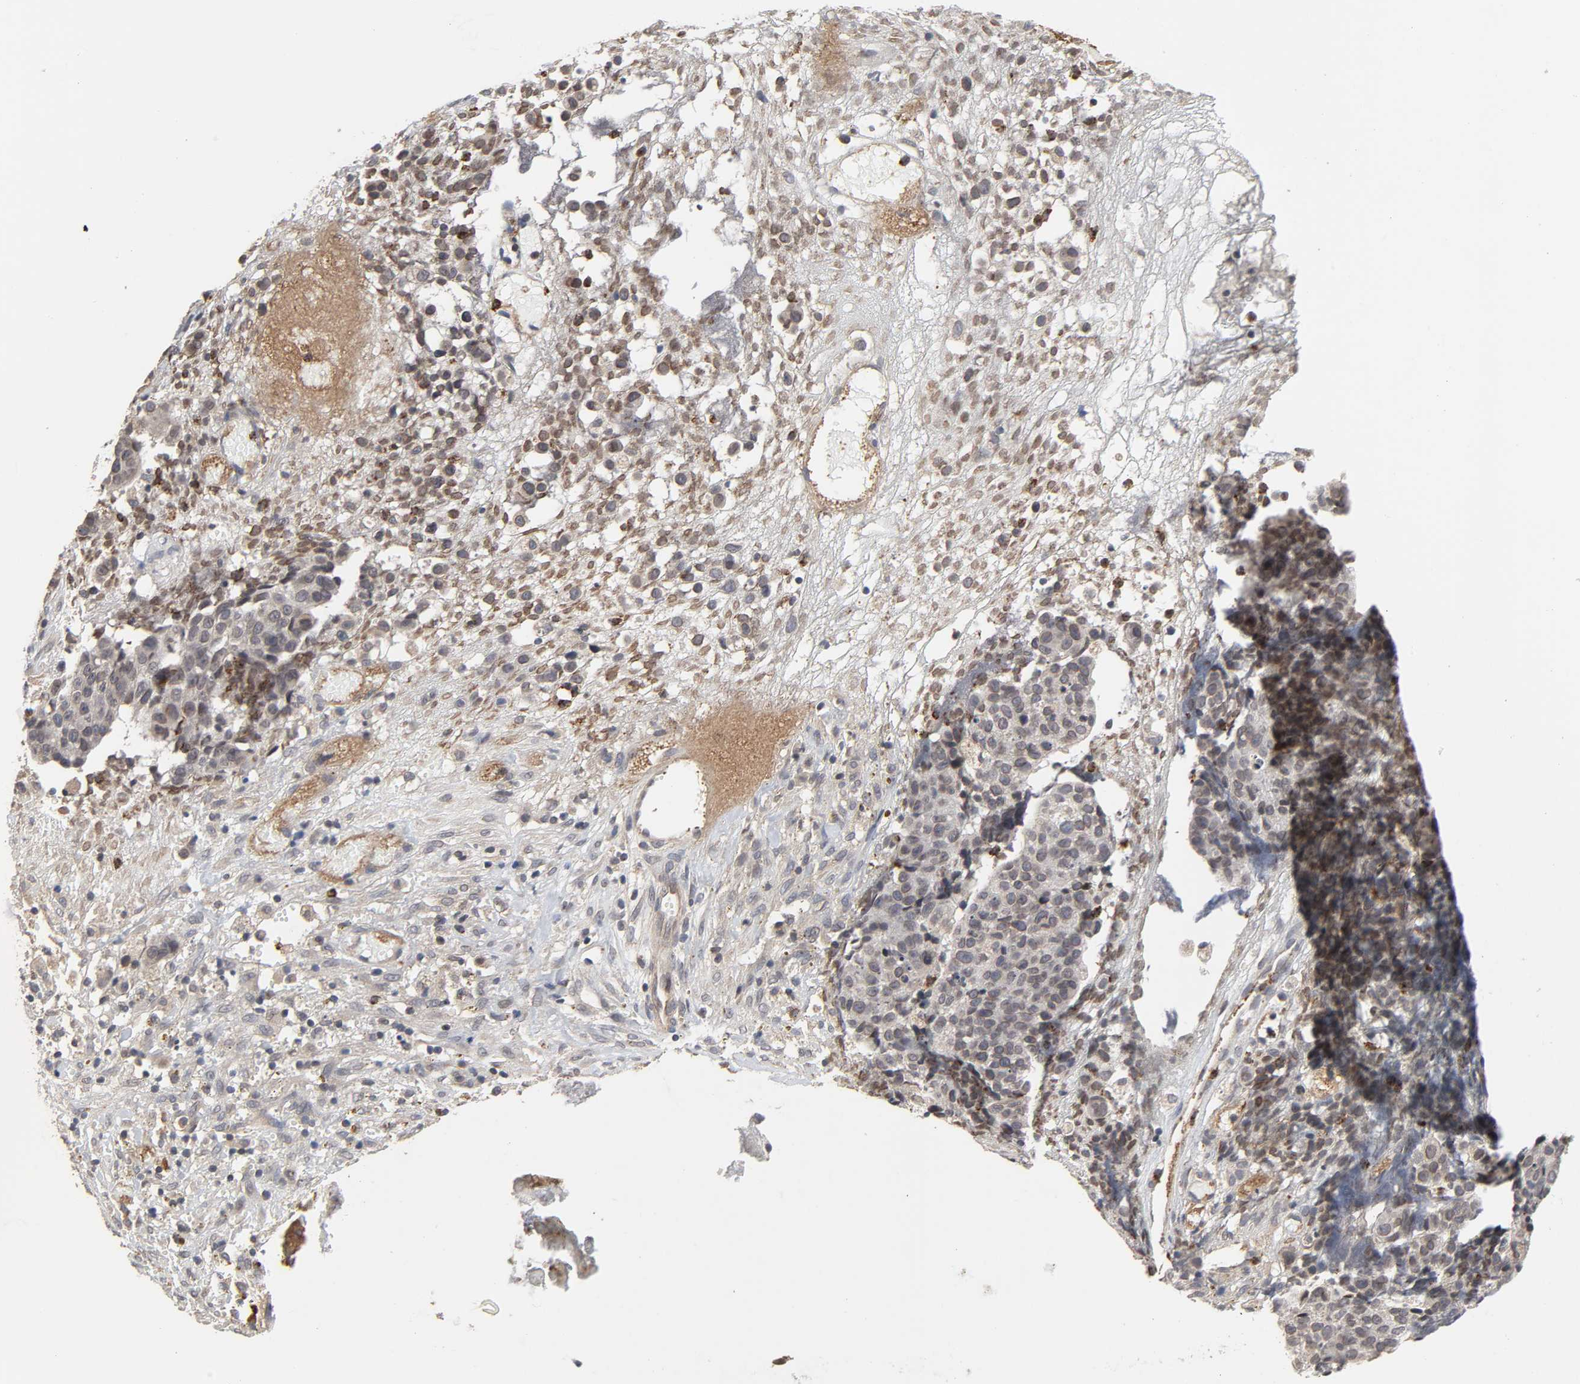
{"staining": {"intensity": "weak", "quantity": "<25%", "location": "cytoplasmic/membranous,nuclear"}, "tissue": "ovarian cancer", "cell_type": "Tumor cells", "image_type": "cancer", "snomed": [{"axis": "morphology", "description": "Carcinoma, endometroid"}, {"axis": "topography", "description": "Ovary"}], "caption": "Tumor cells are negative for protein expression in human ovarian cancer.", "gene": "CCDC175", "patient": {"sex": "female", "age": 42}}